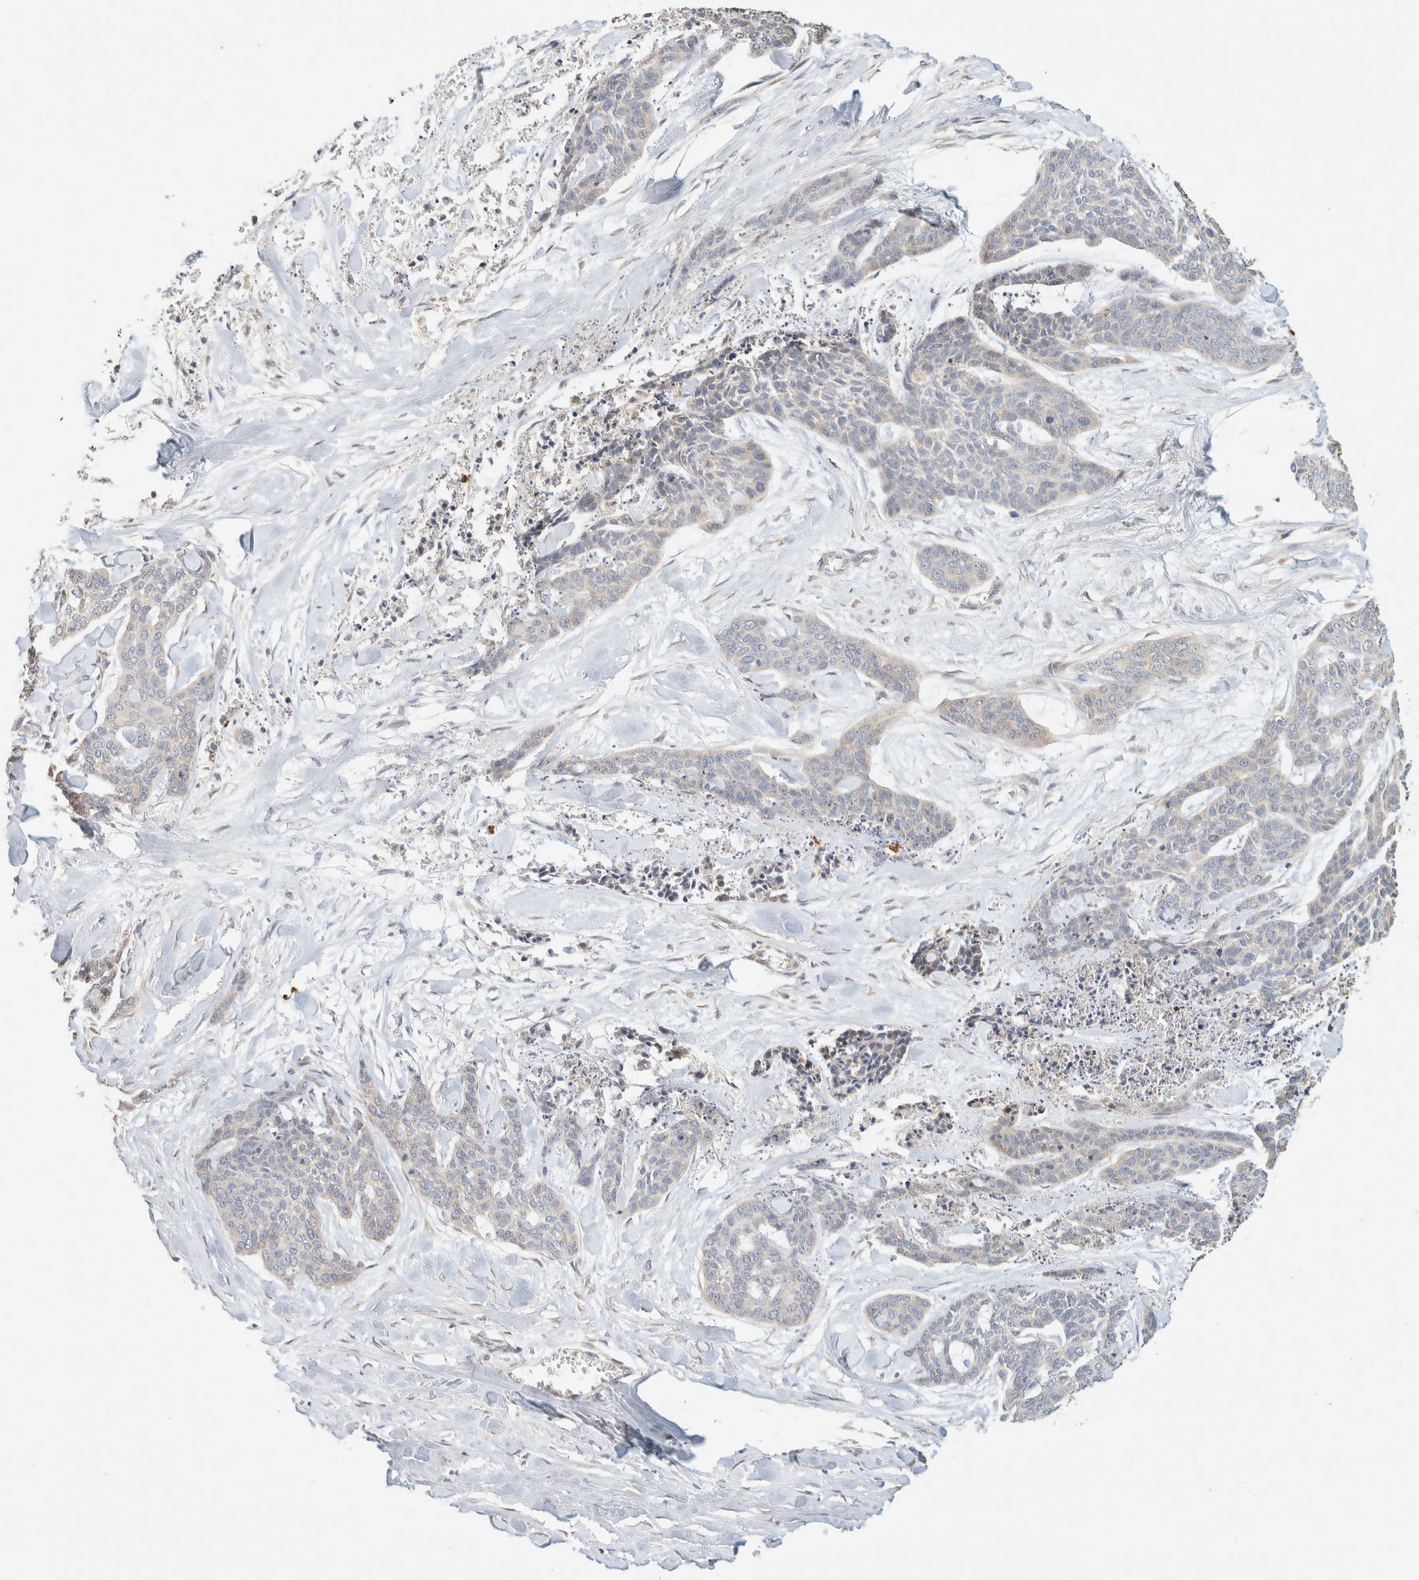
{"staining": {"intensity": "negative", "quantity": "none", "location": "none"}, "tissue": "skin cancer", "cell_type": "Tumor cells", "image_type": "cancer", "snomed": [{"axis": "morphology", "description": "Basal cell carcinoma"}, {"axis": "topography", "description": "Skin"}], "caption": "A histopathology image of human skin basal cell carcinoma is negative for staining in tumor cells.", "gene": "TTC3", "patient": {"sex": "female", "age": 64}}